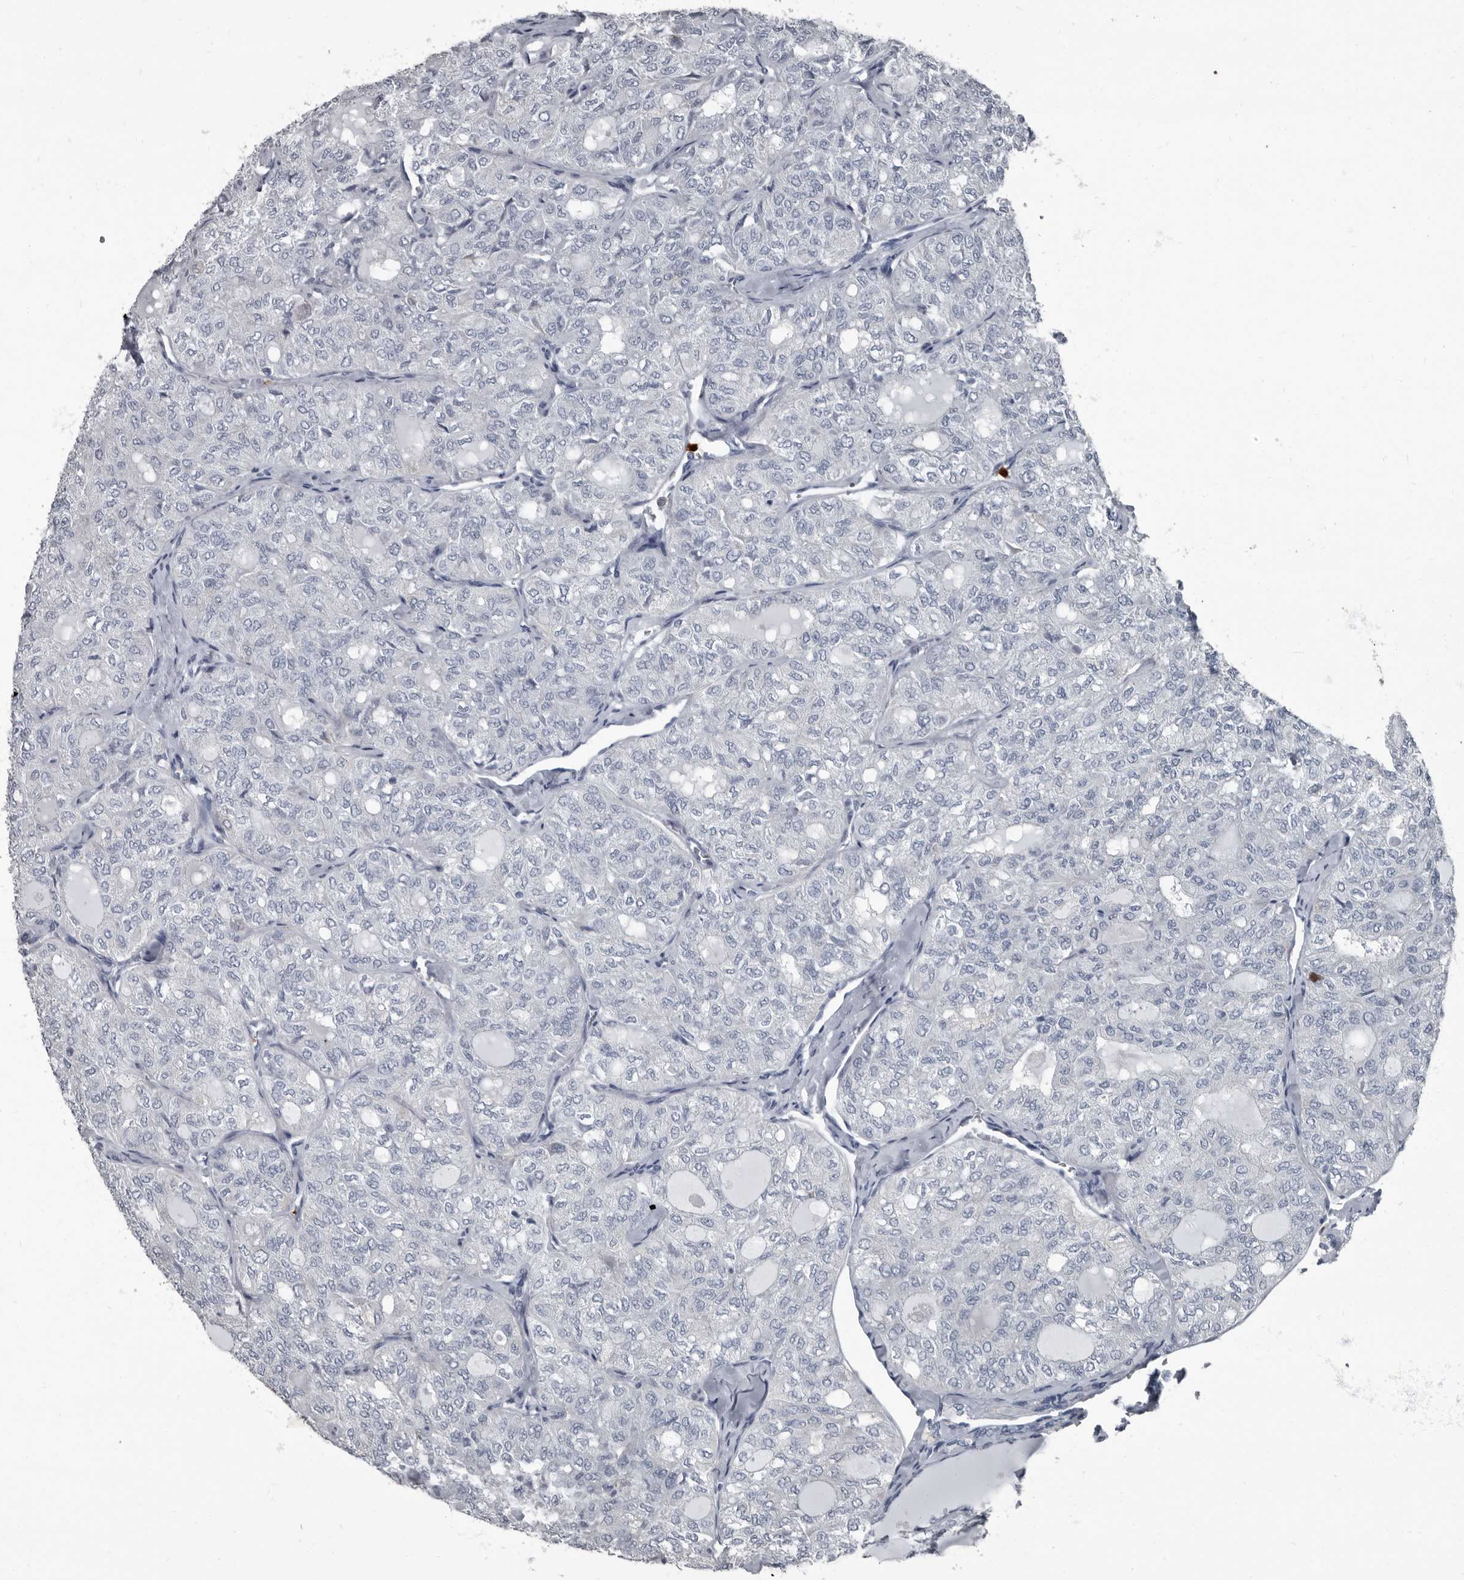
{"staining": {"intensity": "negative", "quantity": "none", "location": "none"}, "tissue": "thyroid cancer", "cell_type": "Tumor cells", "image_type": "cancer", "snomed": [{"axis": "morphology", "description": "Follicular adenoma carcinoma, NOS"}, {"axis": "topography", "description": "Thyroid gland"}], "caption": "The immunohistochemistry micrograph has no significant positivity in tumor cells of follicular adenoma carcinoma (thyroid) tissue.", "gene": "TPD52L1", "patient": {"sex": "male", "age": 75}}